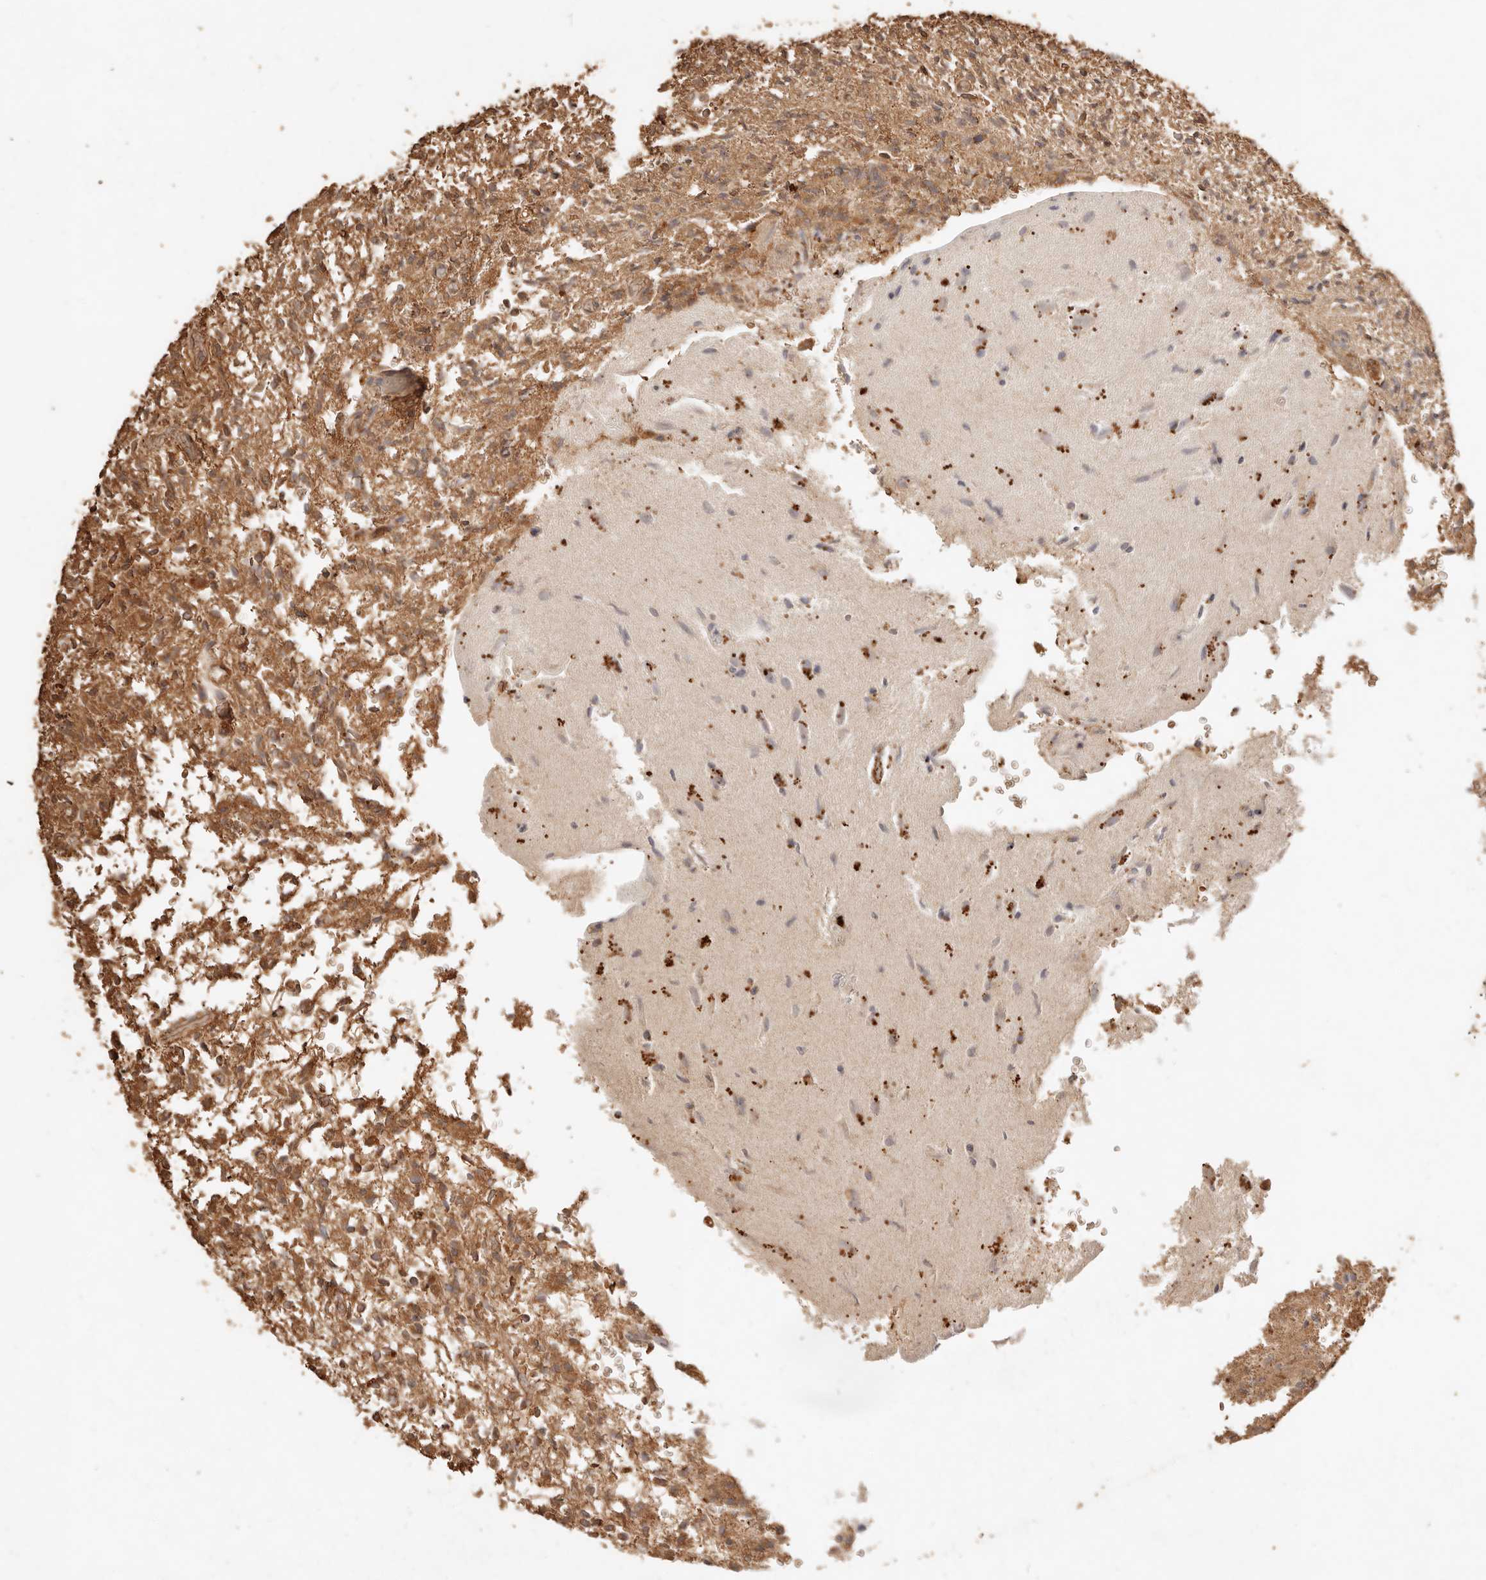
{"staining": {"intensity": "moderate", "quantity": ">75%", "location": "cytoplasmic/membranous"}, "tissue": "glioma", "cell_type": "Tumor cells", "image_type": "cancer", "snomed": [{"axis": "morphology", "description": "Glioma, malignant, High grade"}, {"axis": "topography", "description": "Brain"}], "caption": "Glioma tissue demonstrates moderate cytoplasmic/membranous positivity in about >75% of tumor cells, visualized by immunohistochemistry.", "gene": "FAM180B", "patient": {"sex": "female", "age": 57}}